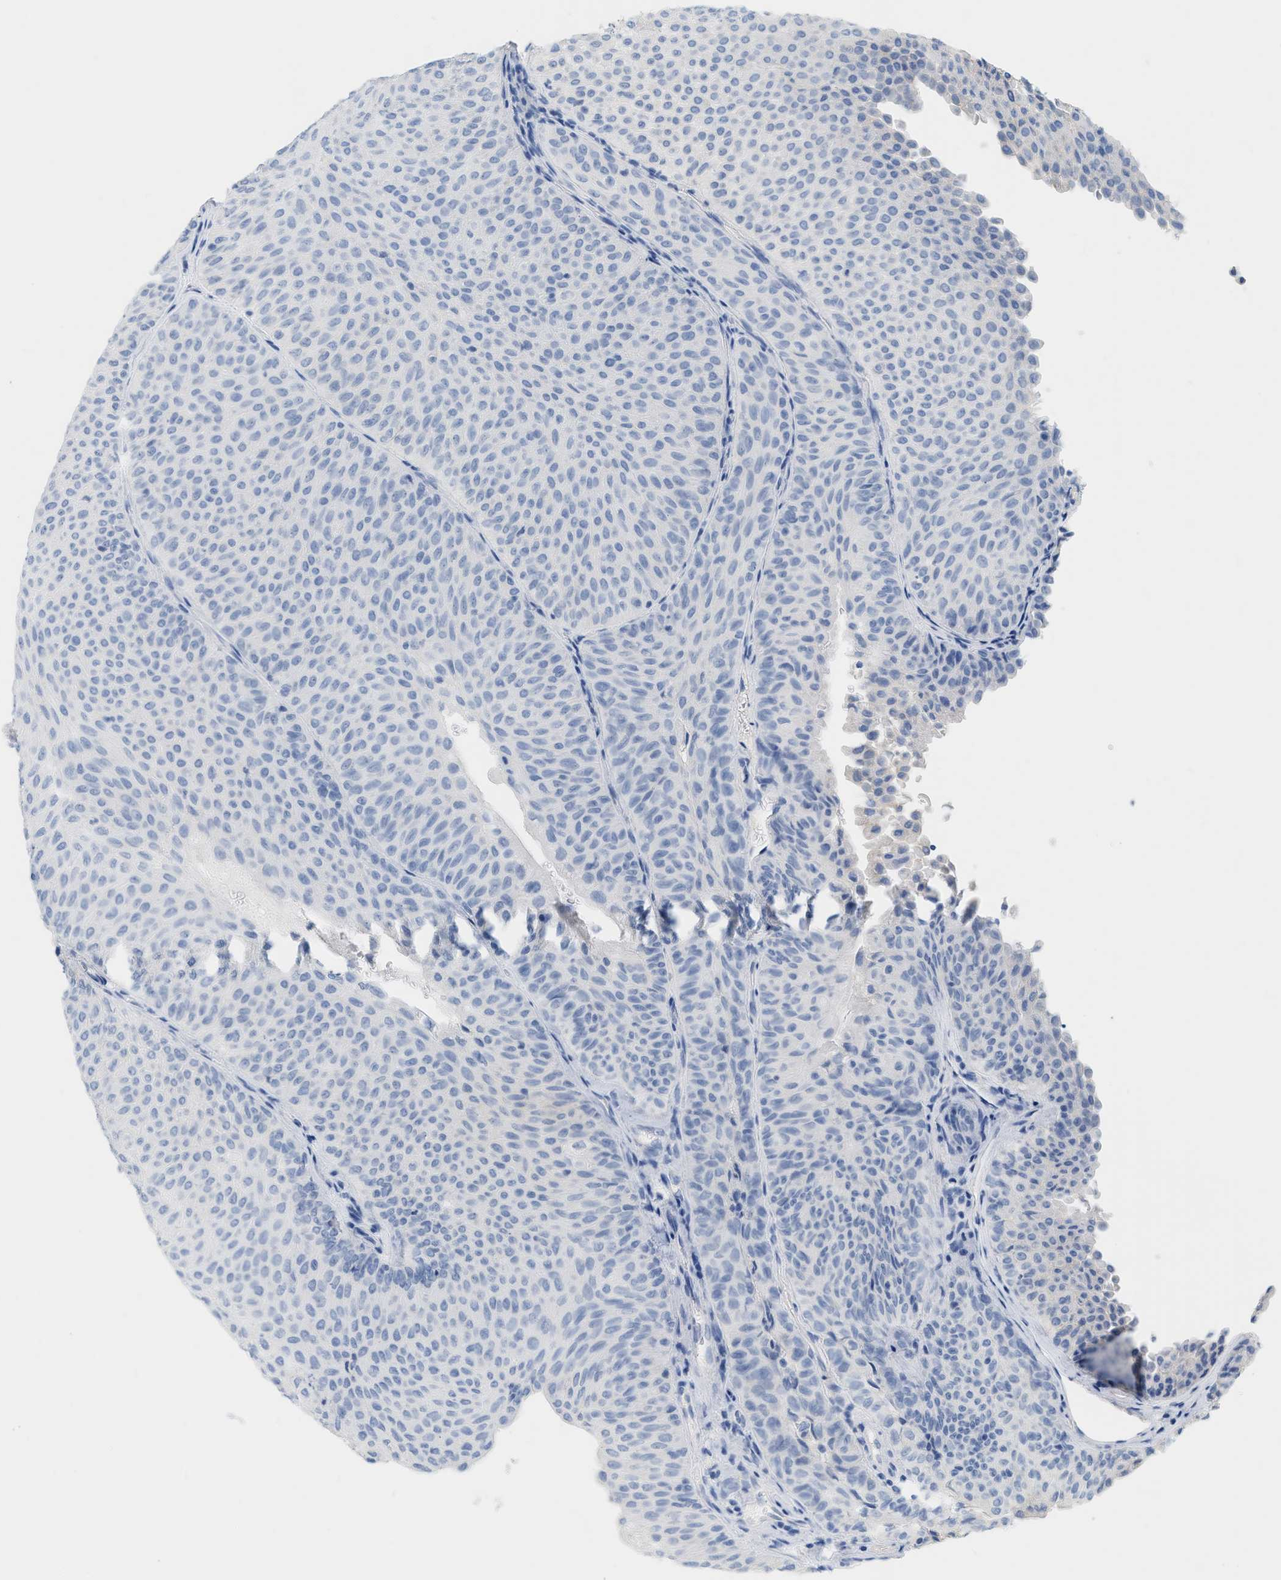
{"staining": {"intensity": "negative", "quantity": "none", "location": "none"}, "tissue": "urothelial cancer", "cell_type": "Tumor cells", "image_type": "cancer", "snomed": [{"axis": "morphology", "description": "Urothelial carcinoma, Low grade"}, {"axis": "topography", "description": "Urinary bladder"}], "caption": "Photomicrograph shows no significant protein staining in tumor cells of urothelial cancer.", "gene": "PAPPA", "patient": {"sex": "male", "age": 78}}